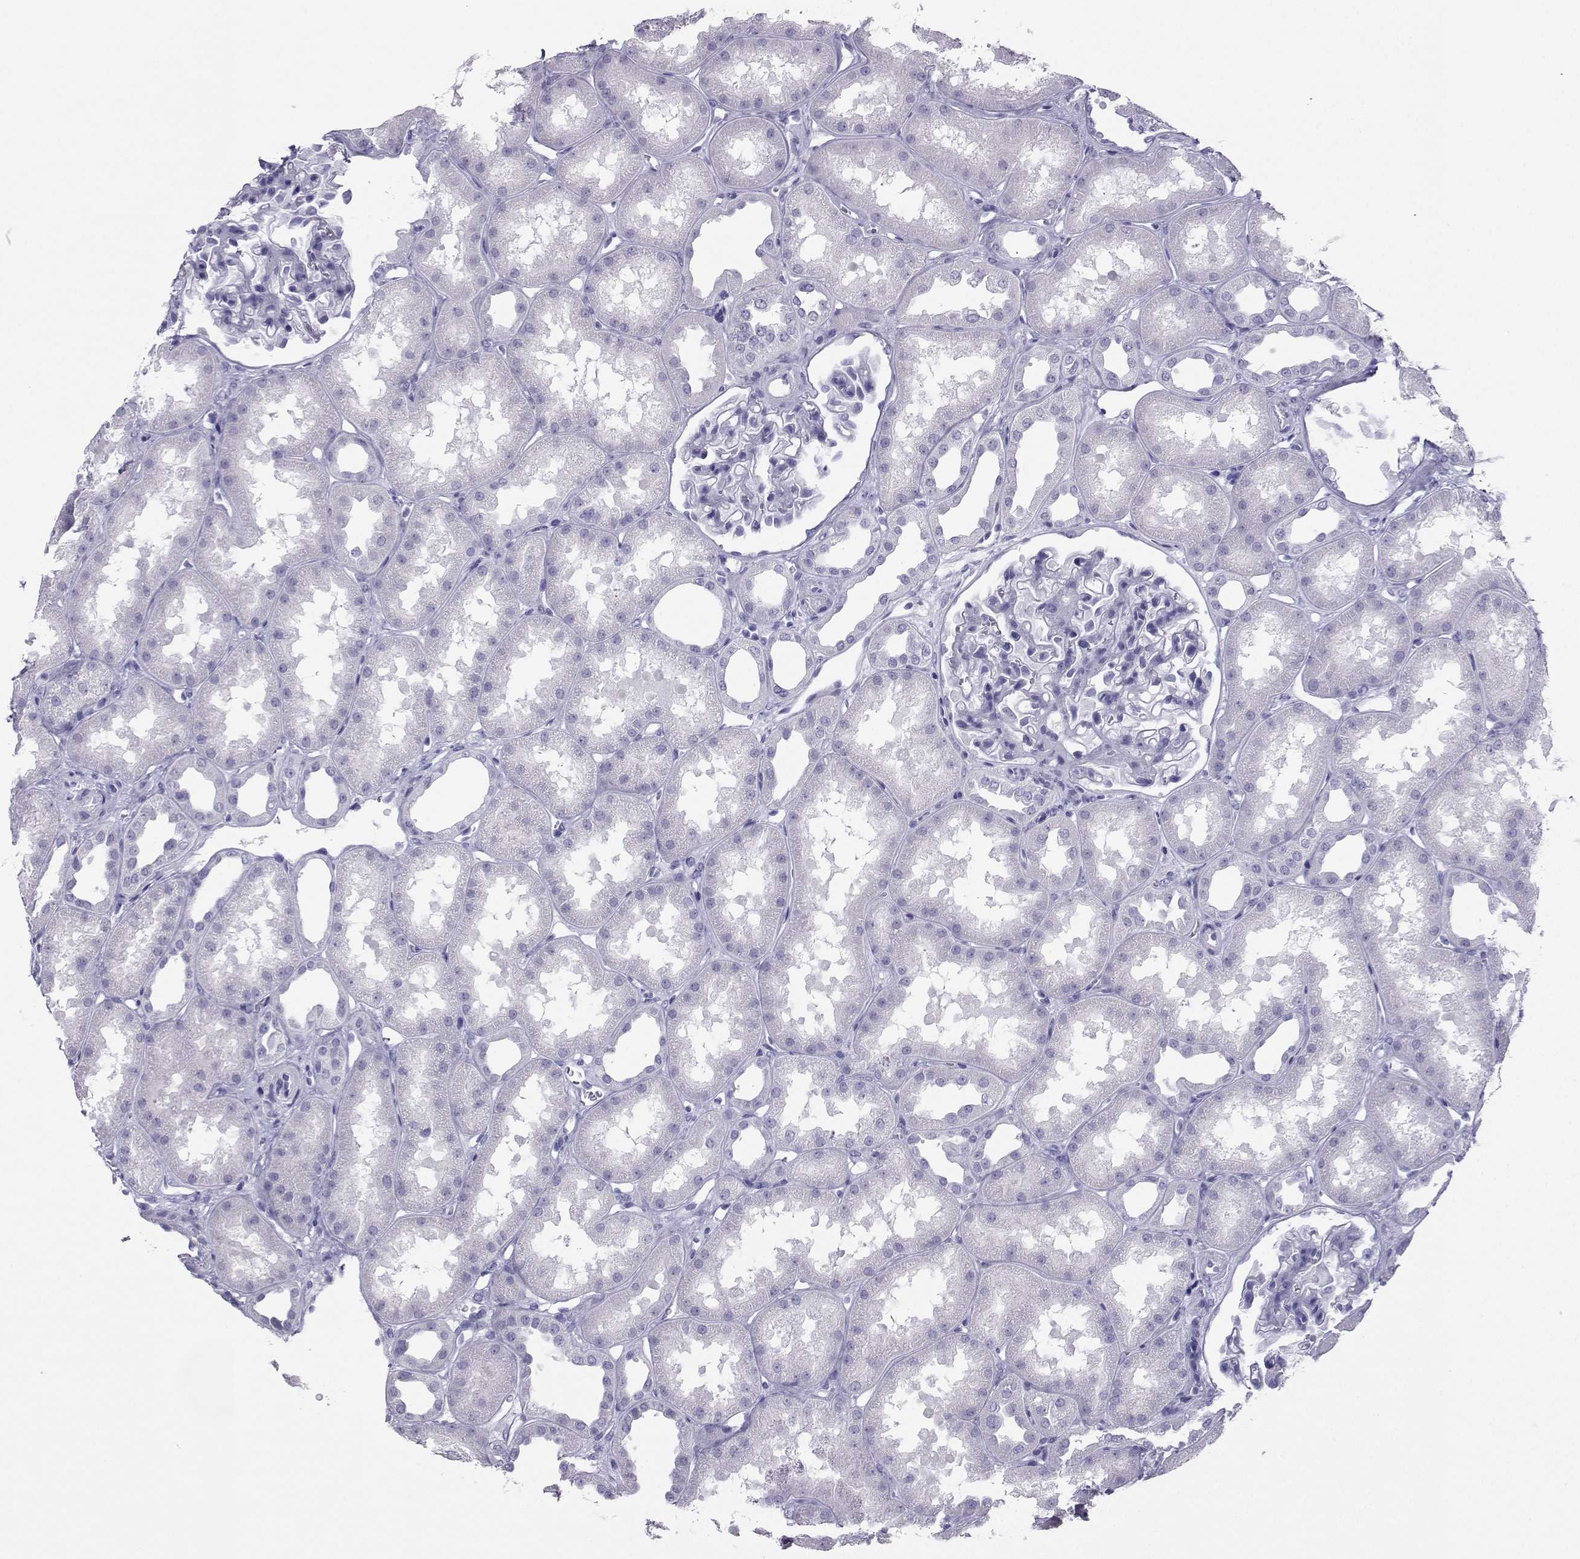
{"staining": {"intensity": "negative", "quantity": "none", "location": "none"}, "tissue": "kidney", "cell_type": "Cells in glomeruli", "image_type": "normal", "snomed": [{"axis": "morphology", "description": "Normal tissue, NOS"}, {"axis": "topography", "description": "Kidney"}], "caption": "Immunohistochemistry (IHC) image of unremarkable human kidney stained for a protein (brown), which reveals no staining in cells in glomeruli.", "gene": "SST", "patient": {"sex": "male", "age": 61}}